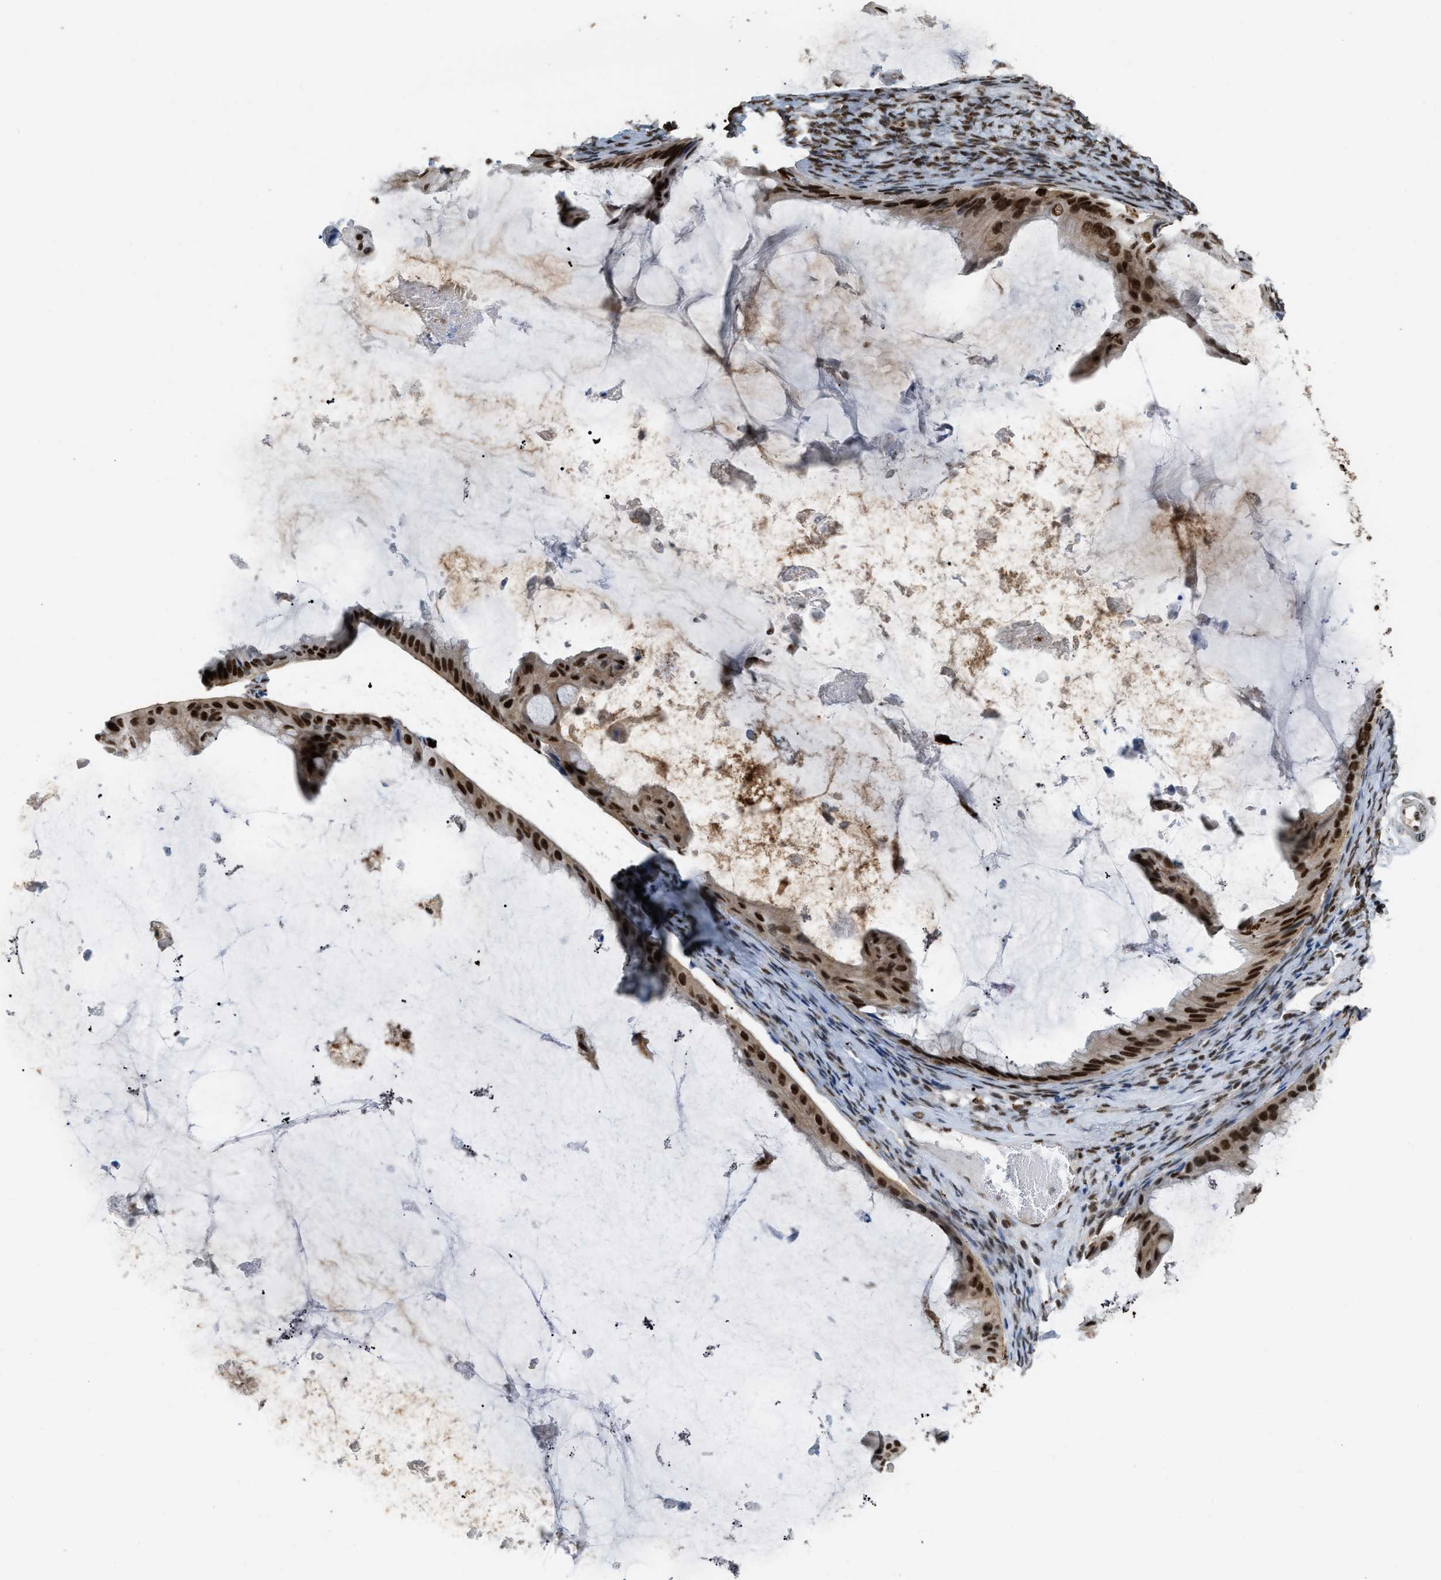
{"staining": {"intensity": "strong", "quantity": ">75%", "location": "cytoplasmic/membranous,nuclear"}, "tissue": "ovarian cancer", "cell_type": "Tumor cells", "image_type": "cancer", "snomed": [{"axis": "morphology", "description": "Cystadenocarcinoma, mucinous, NOS"}, {"axis": "topography", "description": "Ovary"}], "caption": "IHC histopathology image of human ovarian cancer (mucinous cystadenocarcinoma) stained for a protein (brown), which demonstrates high levels of strong cytoplasmic/membranous and nuclear staining in approximately >75% of tumor cells.", "gene": "NUMA1", "patient": {"sex": "female", "age": 61}}